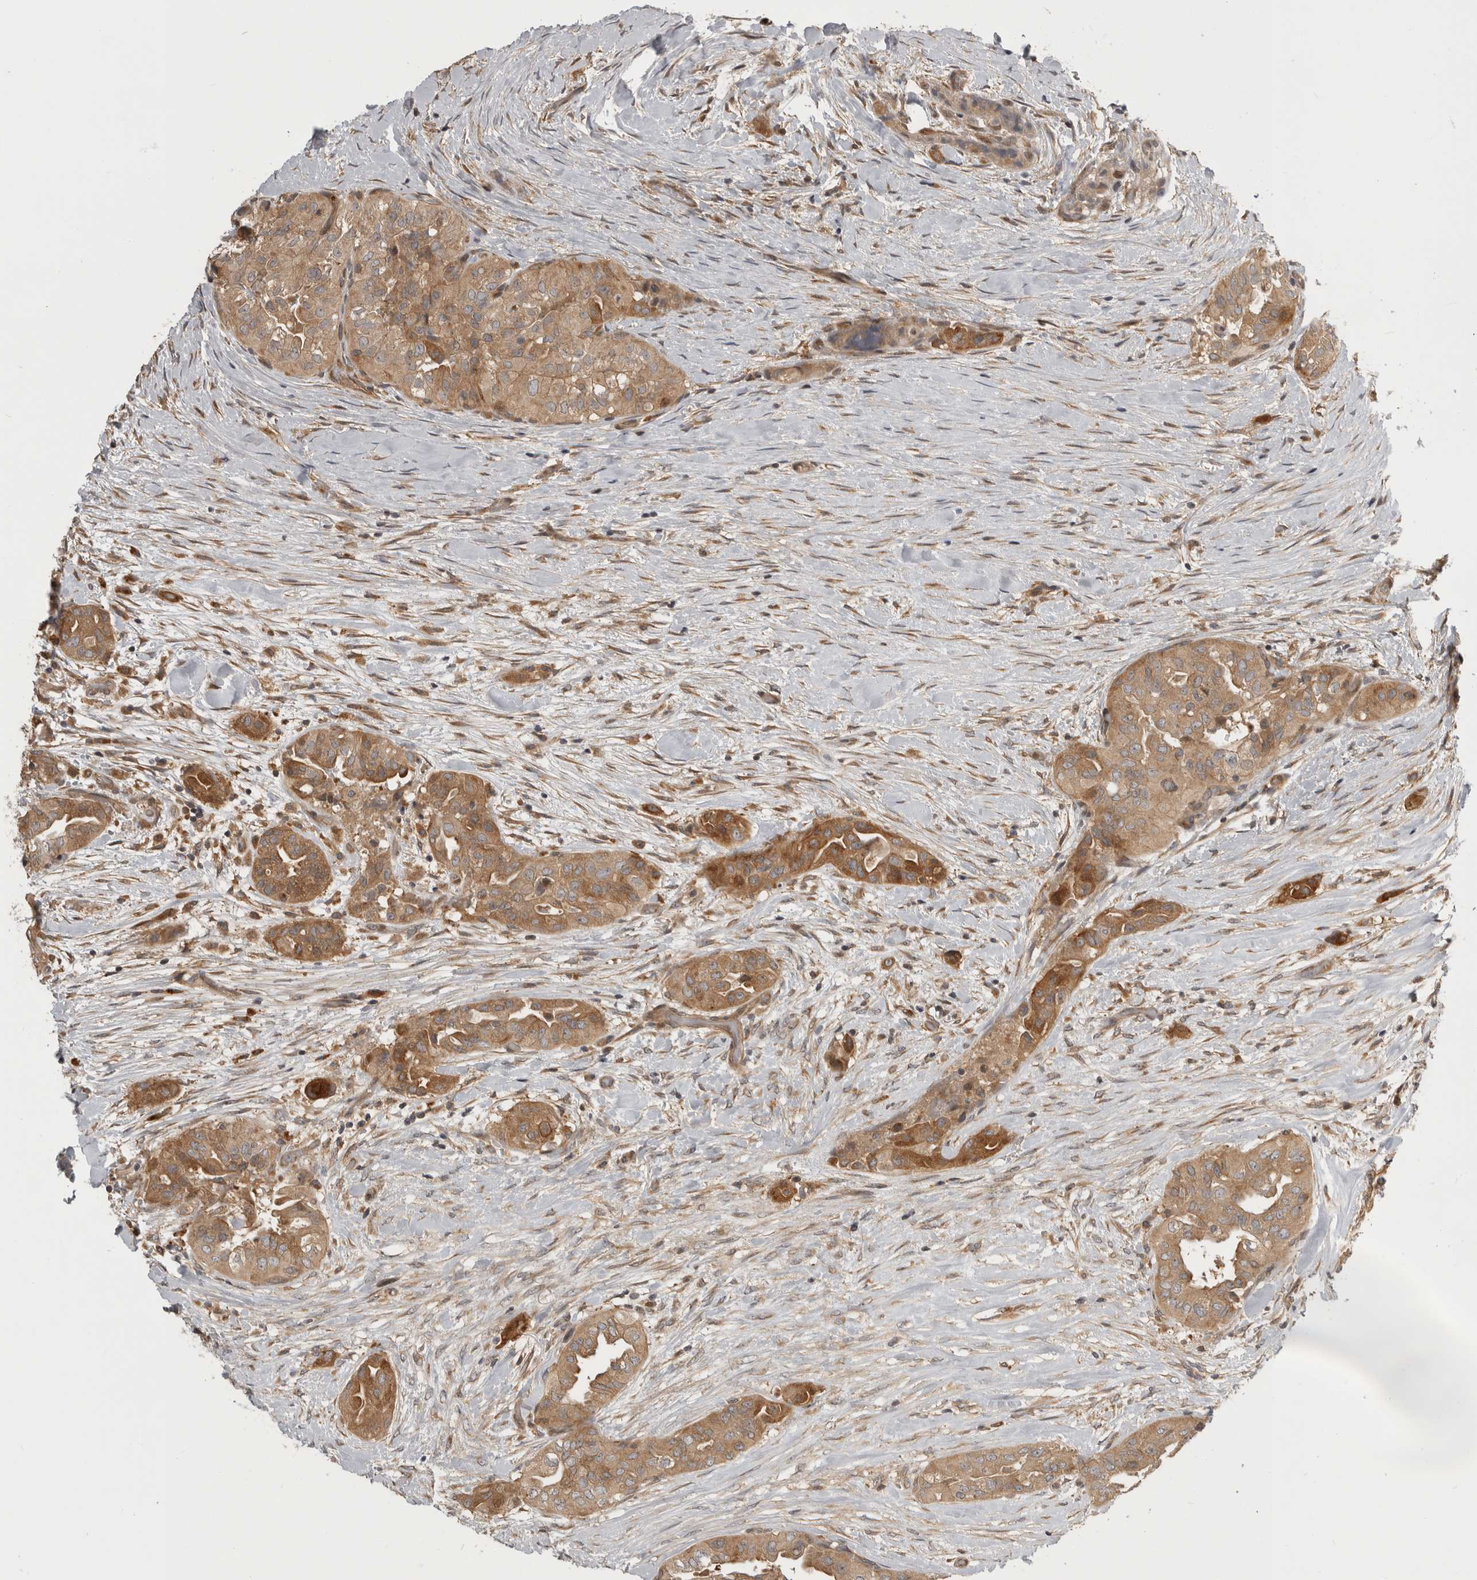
{"staining": {"intensity": "moderate", "quantity": ">75%", "location": "cytoplasmic/membranous"}, "tissue": "thyroid cancer", "cell_type": "Tumor cells", "image_type": "cancer", "snomed": [{"axis": "morphology", "description": "Papillary adenocarcinoma, NOS"}, {"axis": "topography", "description": "Thyroid gland"}], "caption": "Papillary adenocarcinoma (thyroid) tissue shows moderate cytoplasmic/membranous positivity in approximately >75% of tumor cells, visualized by immunohistochemistry. Nuclei are stained in blue.", "gene": "CUEDC1", "patient": {"sex": "female", "age": 59}}